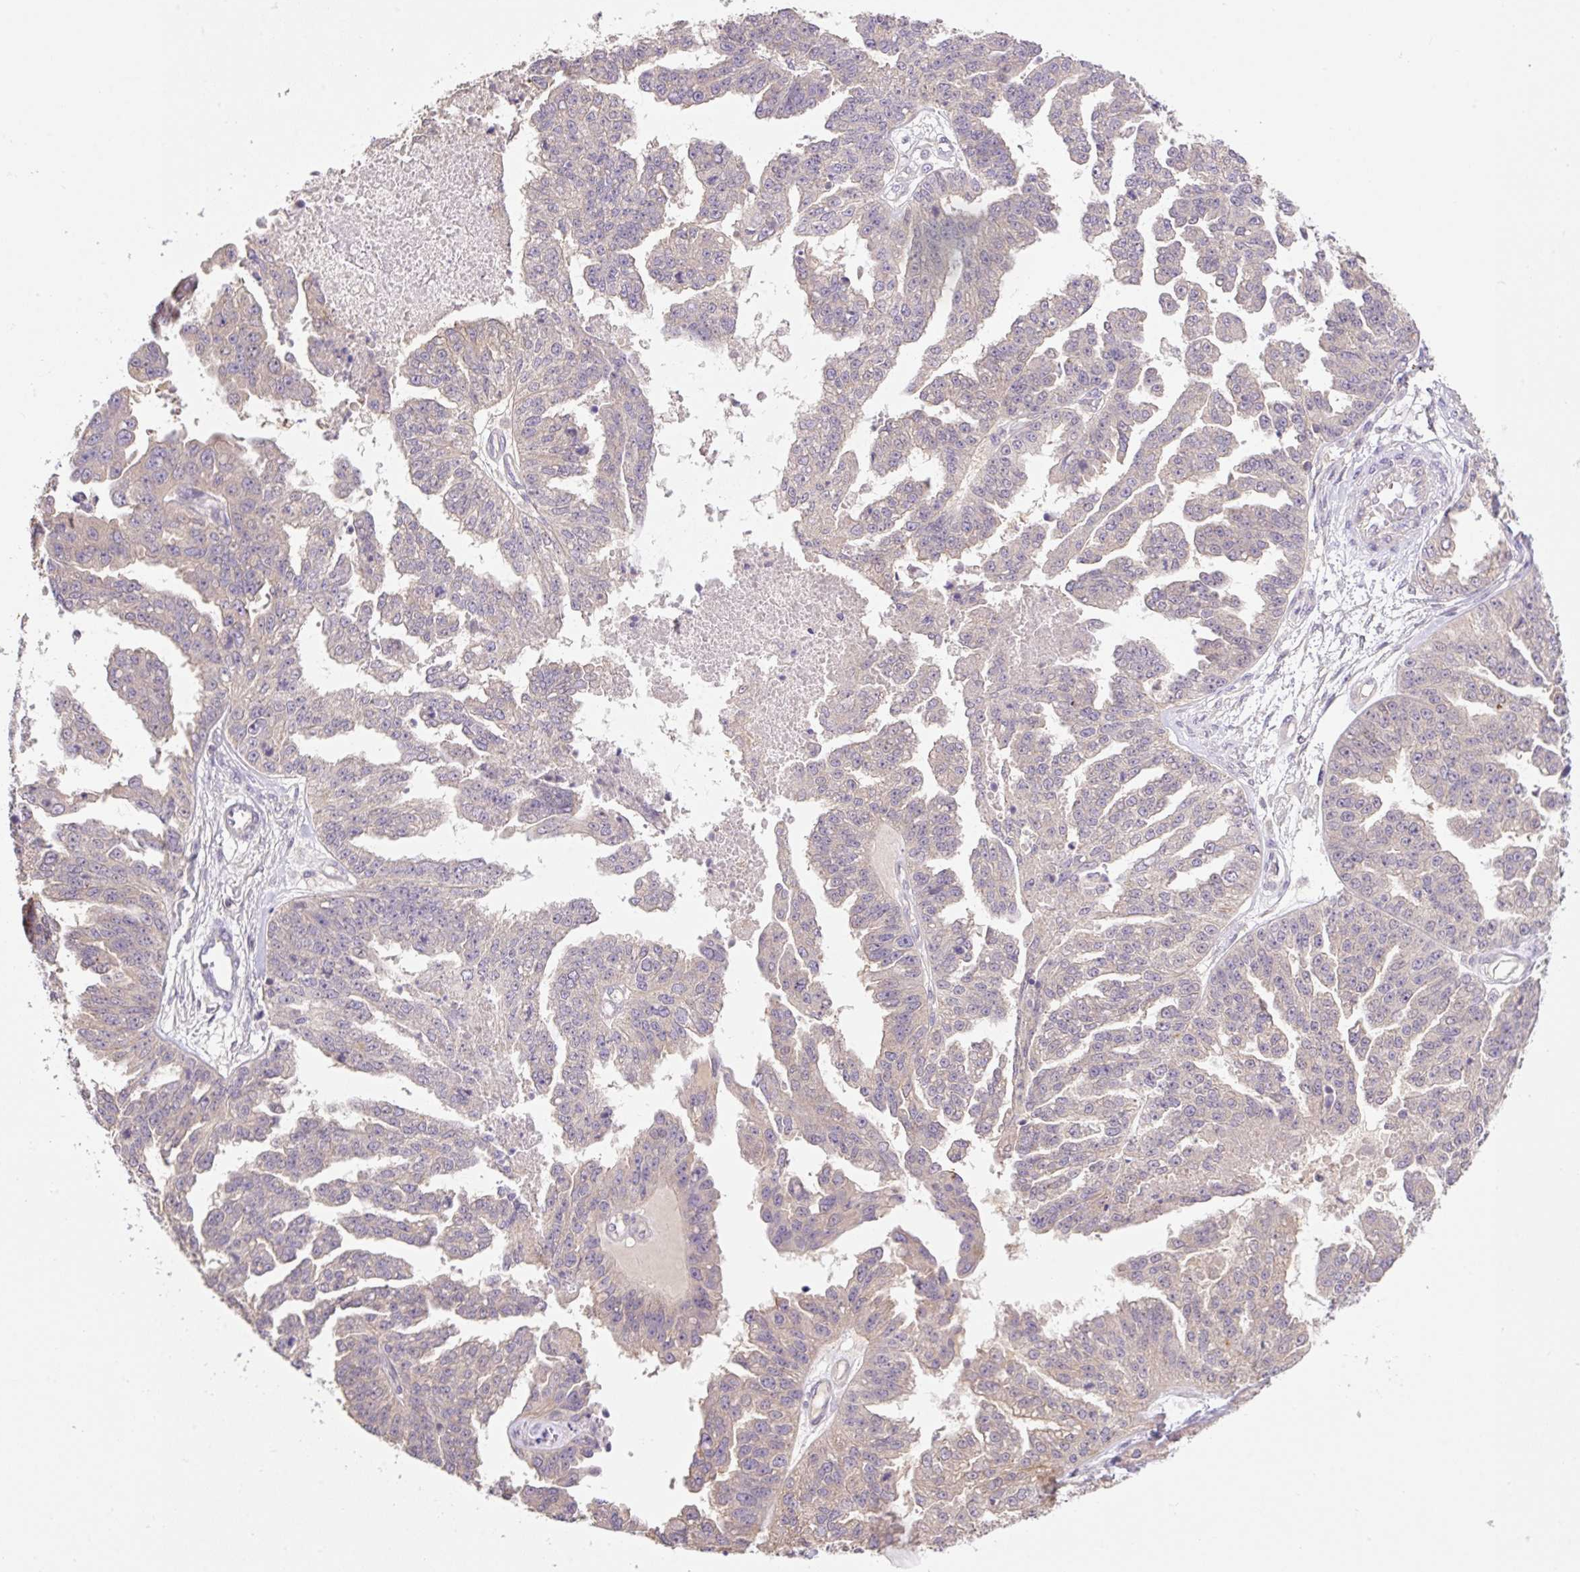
{"staining": {"intensity": "negative", "quantity": "none", "location": "none"}, "tissue": "ovarian cancer", "cell_type": "Tumor cells", "image_type": "cancer", "snomed": [{"axis": "morphology", "description": "Cystadenocarcinoma, serous, NOS"}, {"axis": "topography", "description": "Ovary"}], "caption": "Protein analysis of ovarian cancer (serous cystadenocarcinoma) shows no significant expression in tumor cells.", "gene": "COX8A", "patient": {"sex": "female", "age": 58}}